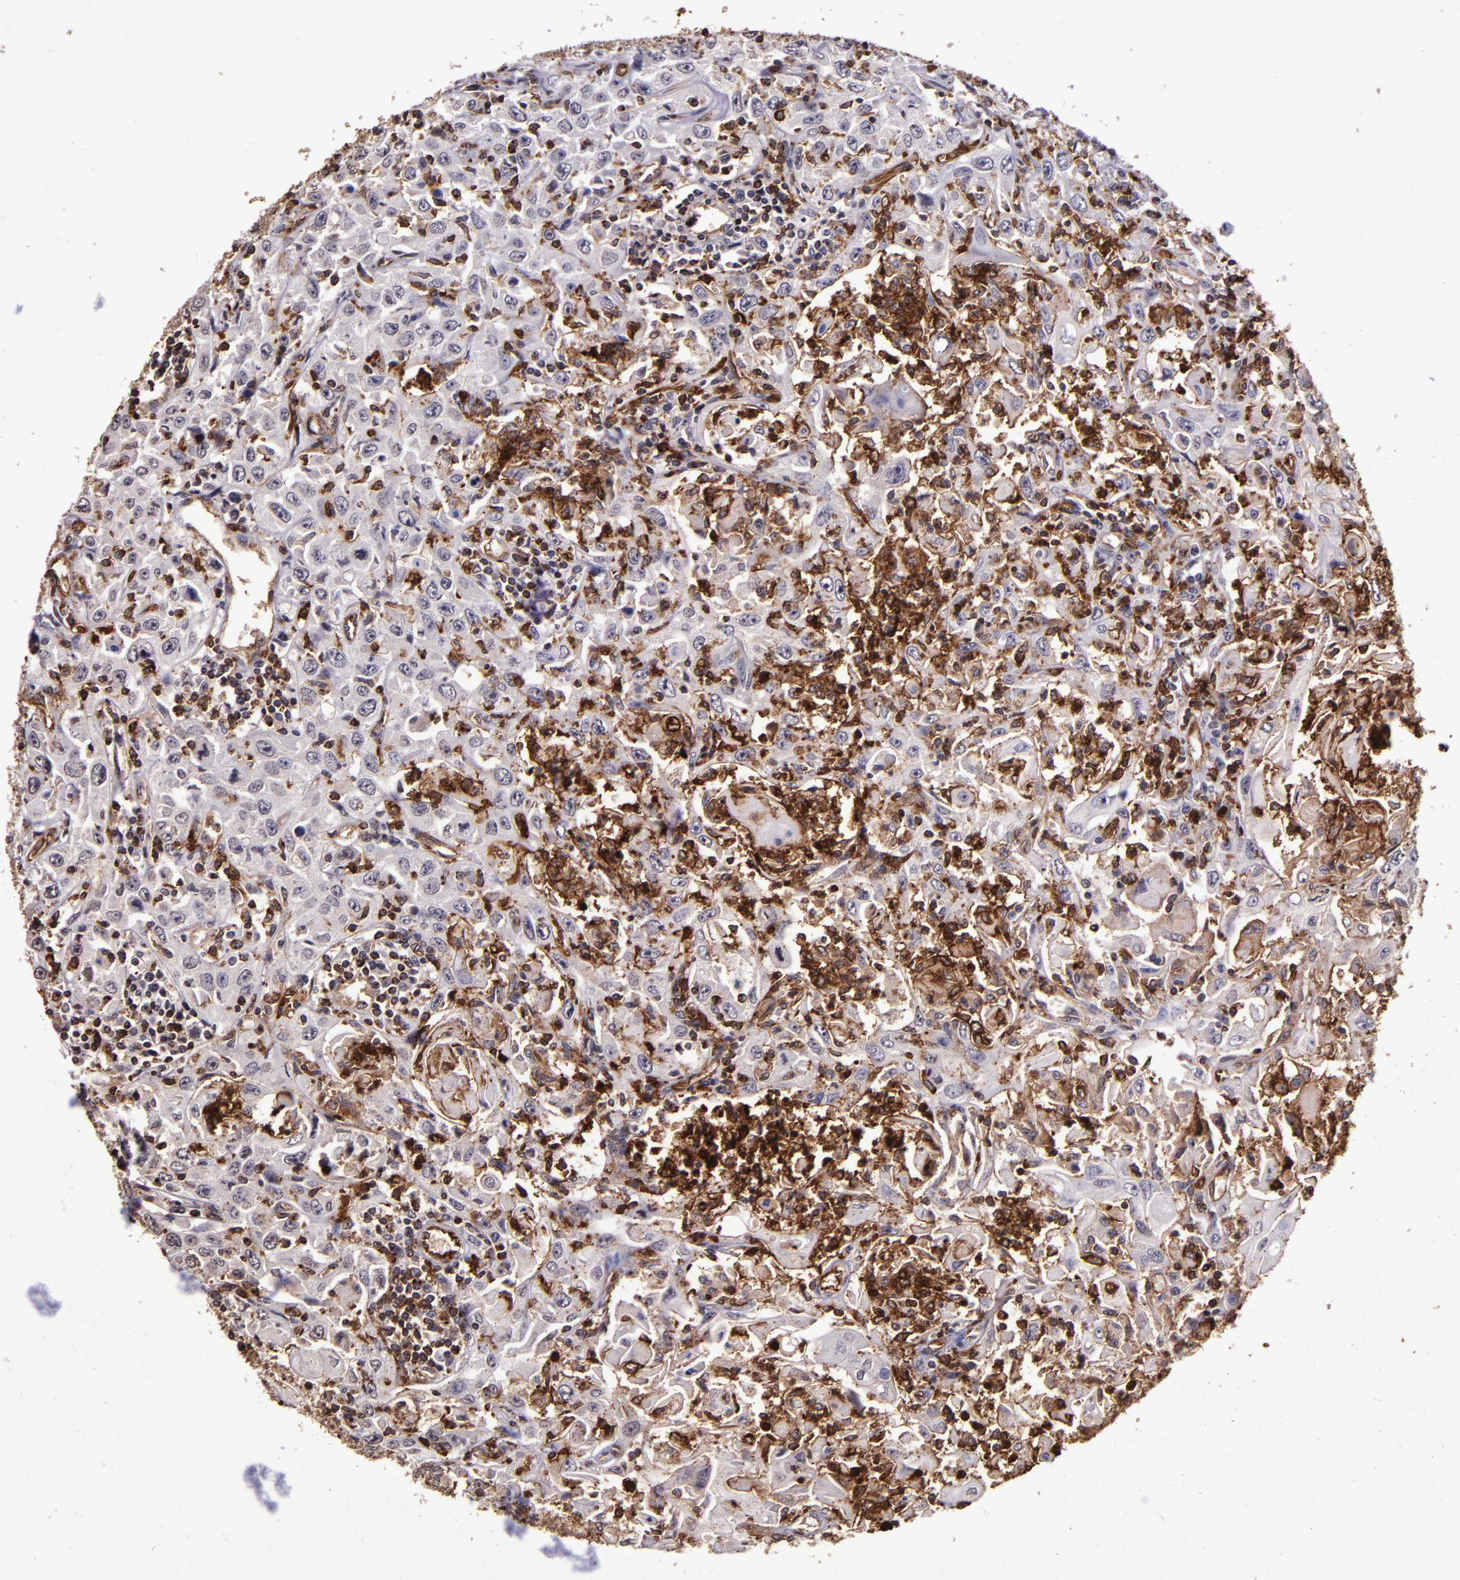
{"staining": {"intensity": "strong", "quantity": "25%-75%", "location": "cytoplasmic/membranous"}, "tissue": "head and neck cancer", "cell_type": "Tumor cells", "image_type": "cancer", "snomed": [{"axis": "morphology", "description": "Squamous cell carcinoma, NOS"}, {"axis": "topography", "description": "Oral tissue"}, {"axis": "topography", "description": "Head-Neck"}], "caption": "This is an image of IHC staining of head and neck cancer (squamous cell carcinoma), which shows strong staining in the cytoplasmic/membranous of tumor cells.", "gene": "SLC2A3", "patient": {"sex": "female", "age": 76}}